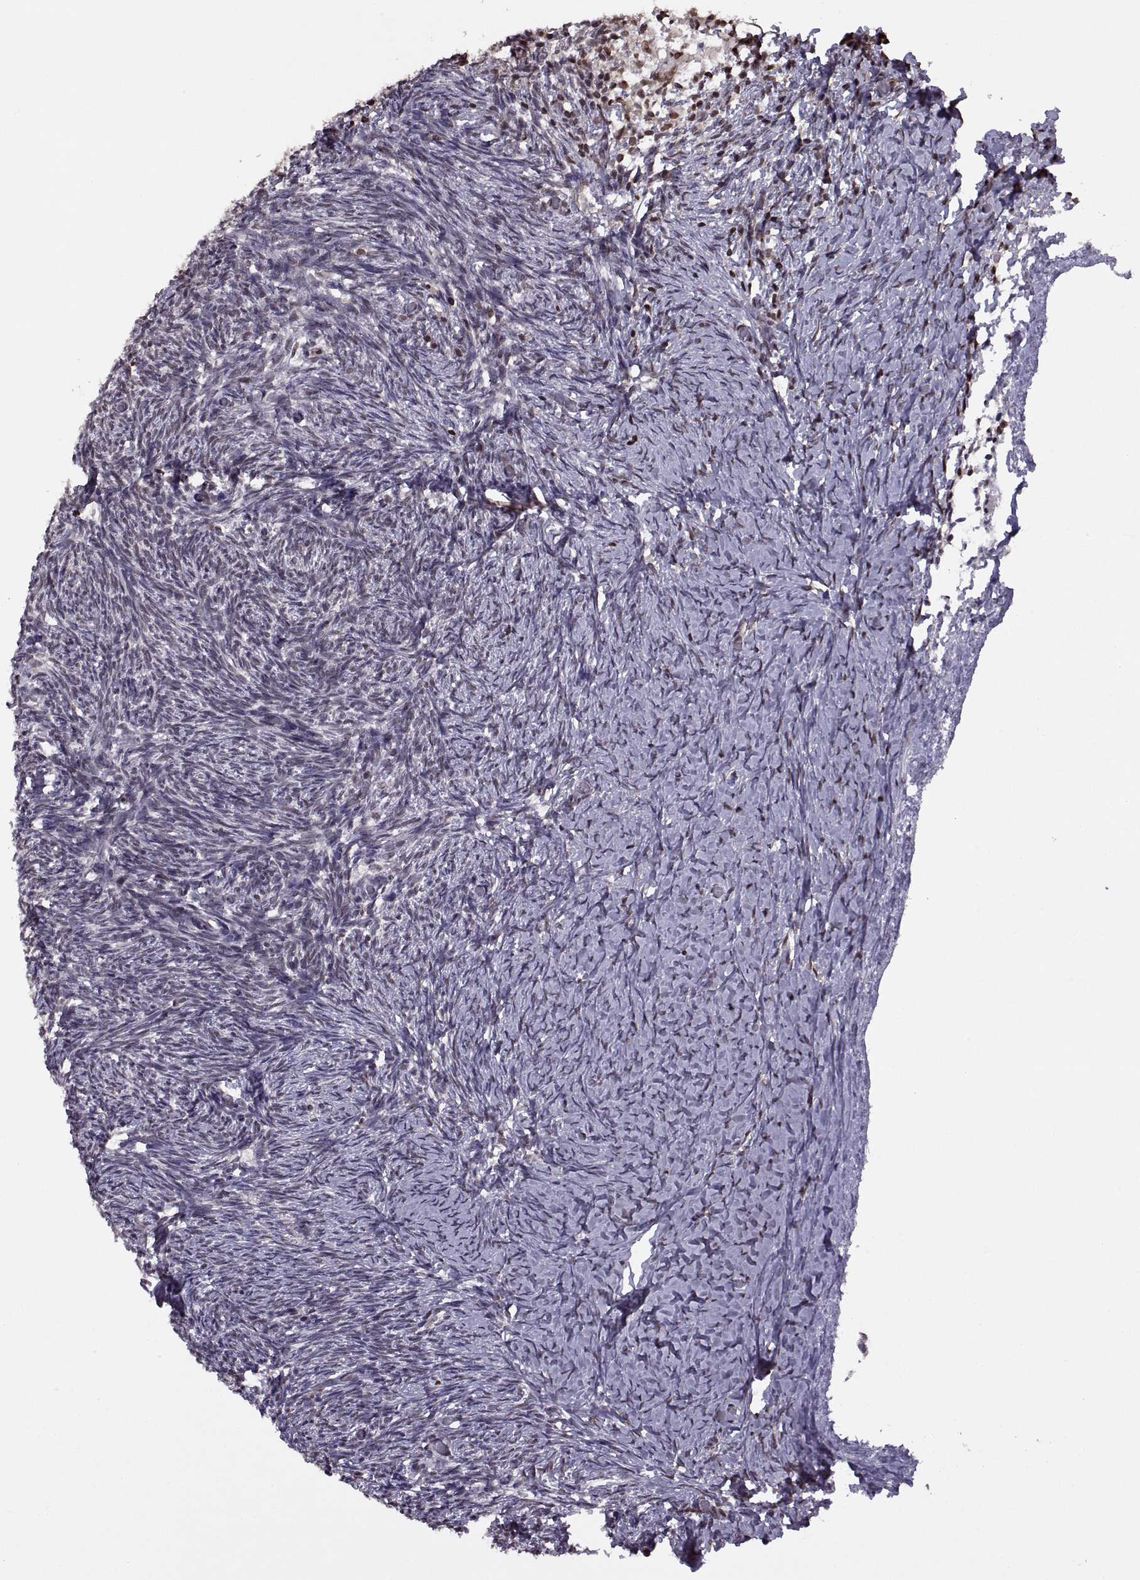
{"staining": {"intensity": "weak", "quantity": ">75%", "location": "cytoplasmic/membranous"}, "tissue": "ovary", "cell_type": "Follicle cells", "image_type": "normal", "snomed": [{"axis": "morphology", "description": "Normal tissue, NOS"}, {"axis": "topography", "description": "Ovary"}], "caption": "A micrograph showing weak cytoplasmic/membranous positivity in approximately >75% of follicle cells in unremarkable ovary, as visualized by brown immunohistochemical staining.", "gene": "INTS3", "patient": {"sex": "female", "age": 39}}